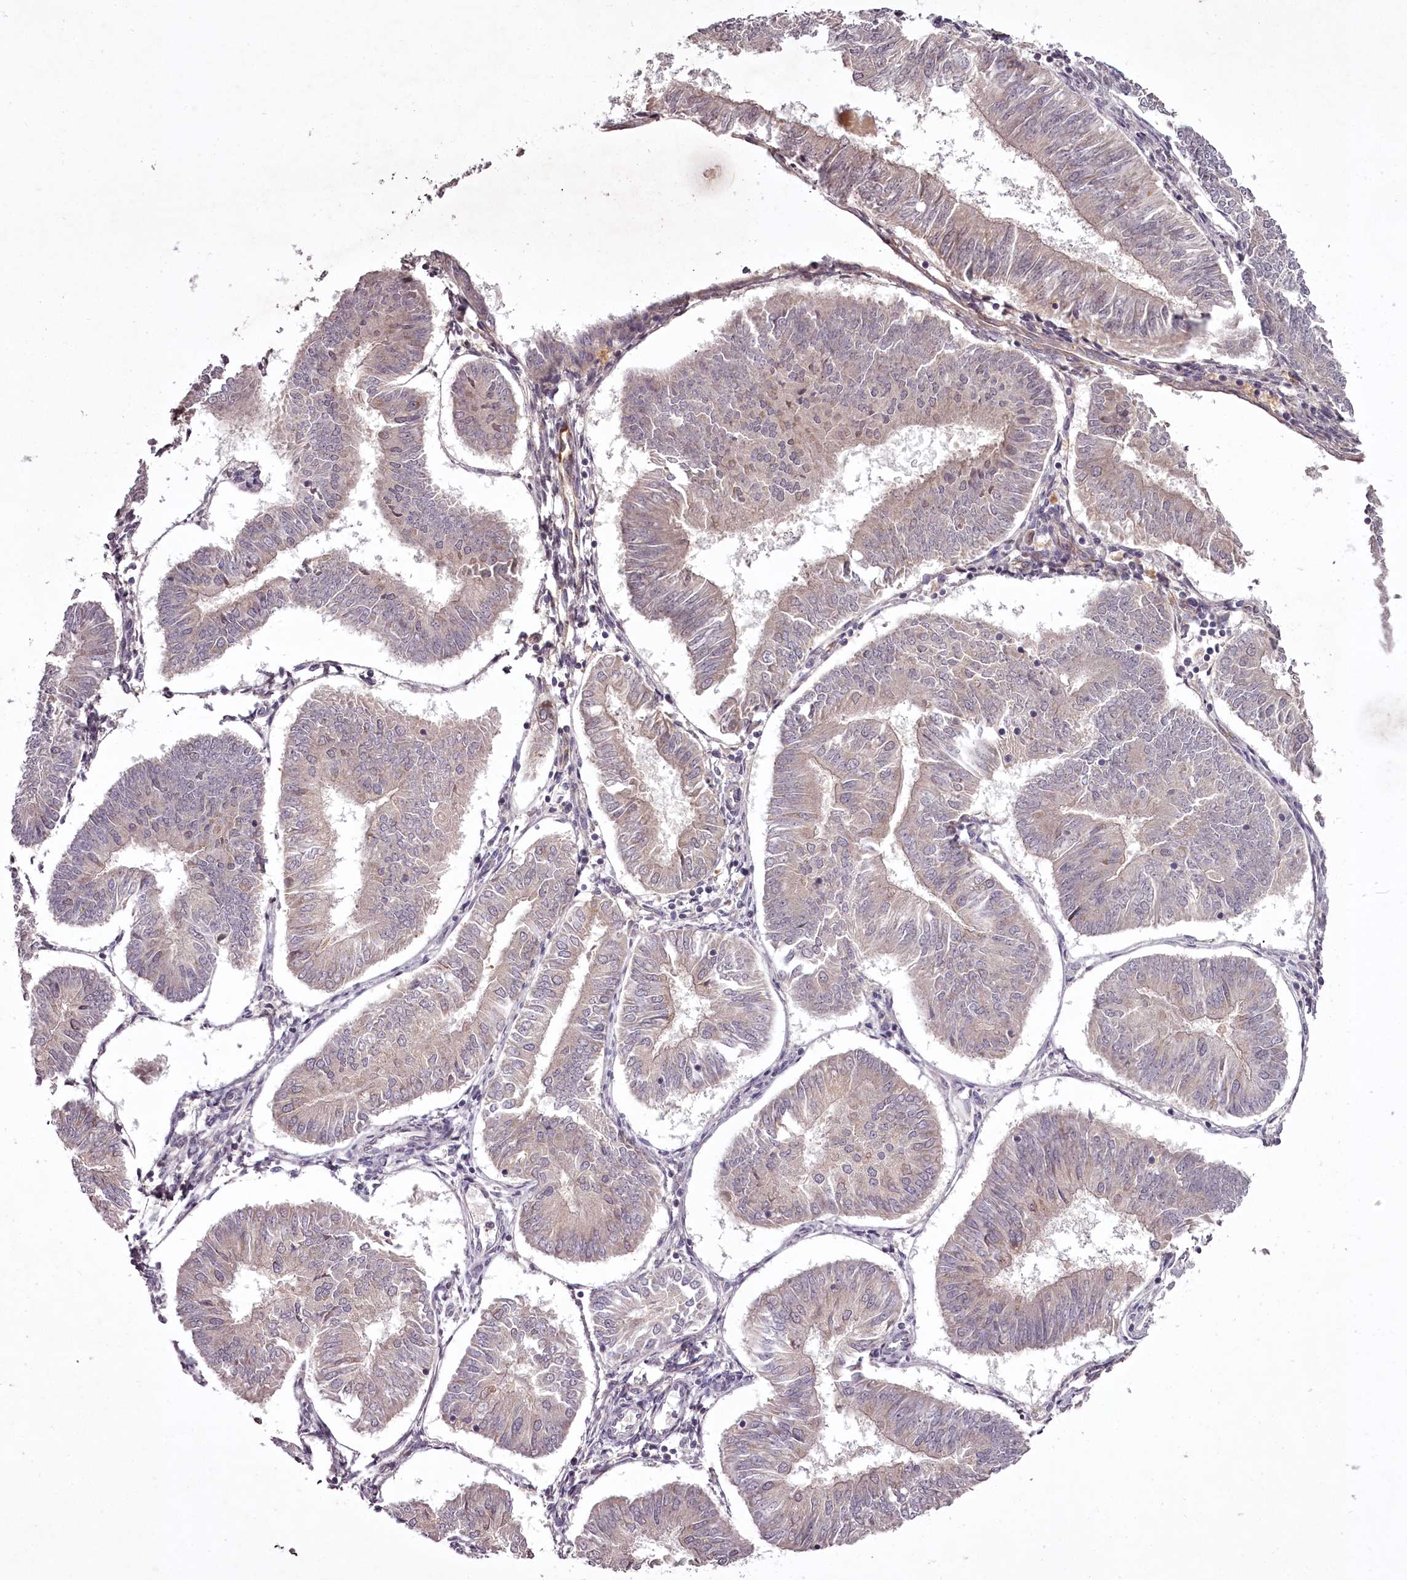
{"staining": {"intensity": "negative", "quantity": "none", "location": "none"}, "tissue": "endometrial cancer", "cell_type": "Tumor cells", "image_type": "cancer", "snomed": [{"axis": "morphology", "description": "Adenocarcinoma, NOS"}, {"axis": "topography", "description": "Endometrium"}], "caption": "Tumor cells show no significant protein expression in endometrial cancer (adenocarcinoma).", "gene": "RBMXL2", "patient": {"sex": "female", "age": 58}}